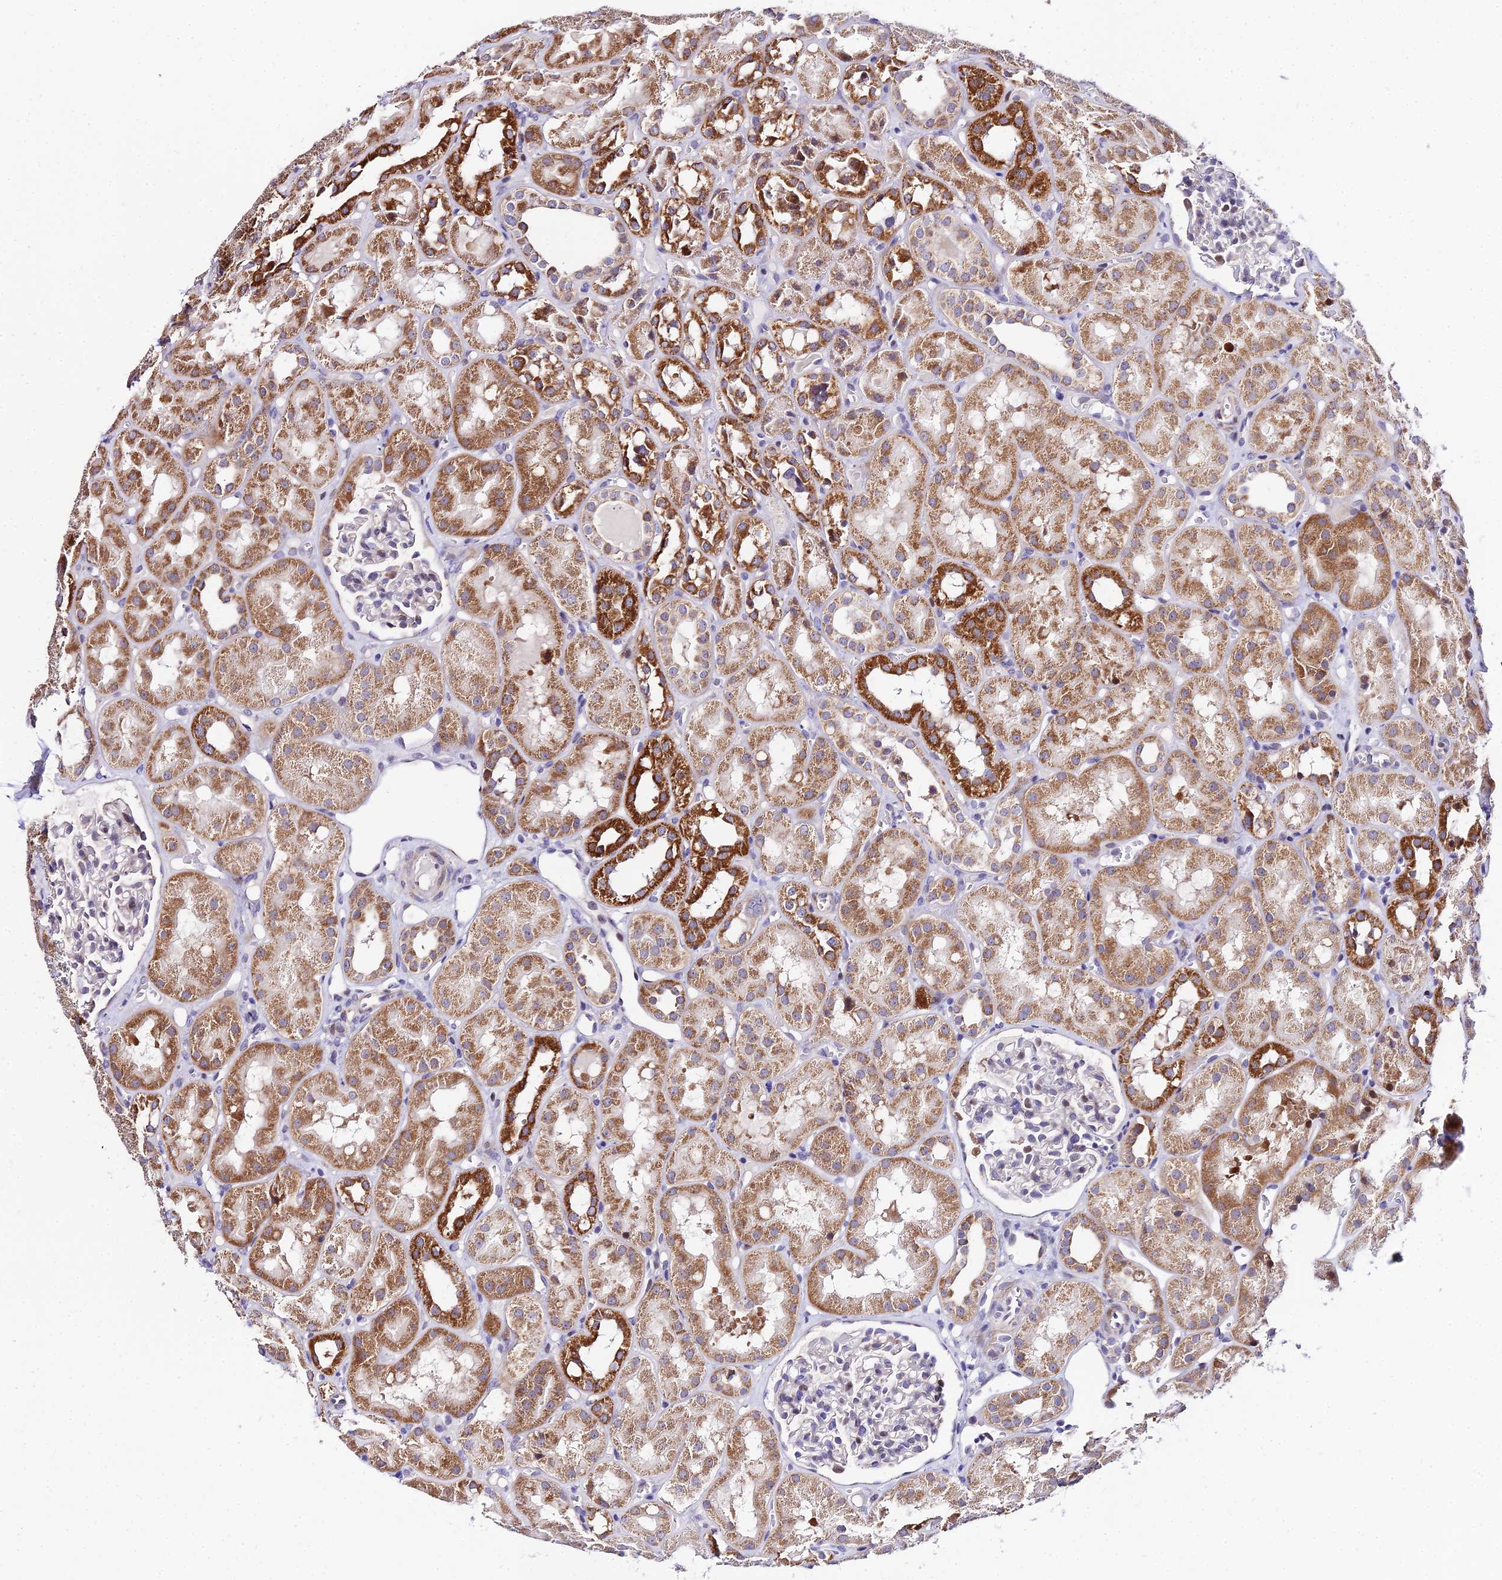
{"staining": {"intensity": "weak", "quantity": "<25%", "location": "nuclear"}, "tissue": "kidney", "cell_type": "Cells in glomeruli", "image_type": "normal", "snomed": [{"axis": "morphology", "description": "Normal tissue, NOS"}, {"axis": "topography", "description": "Kidney"}], "caption": "DAB (3,3'-diaminobenzidine) immunohistochemical staining of unremarkable human kidney shows no significant expression in cells in glomeruli.", "gene": "ATP5PB", "patient": {"sex": "male", "age": 16}}